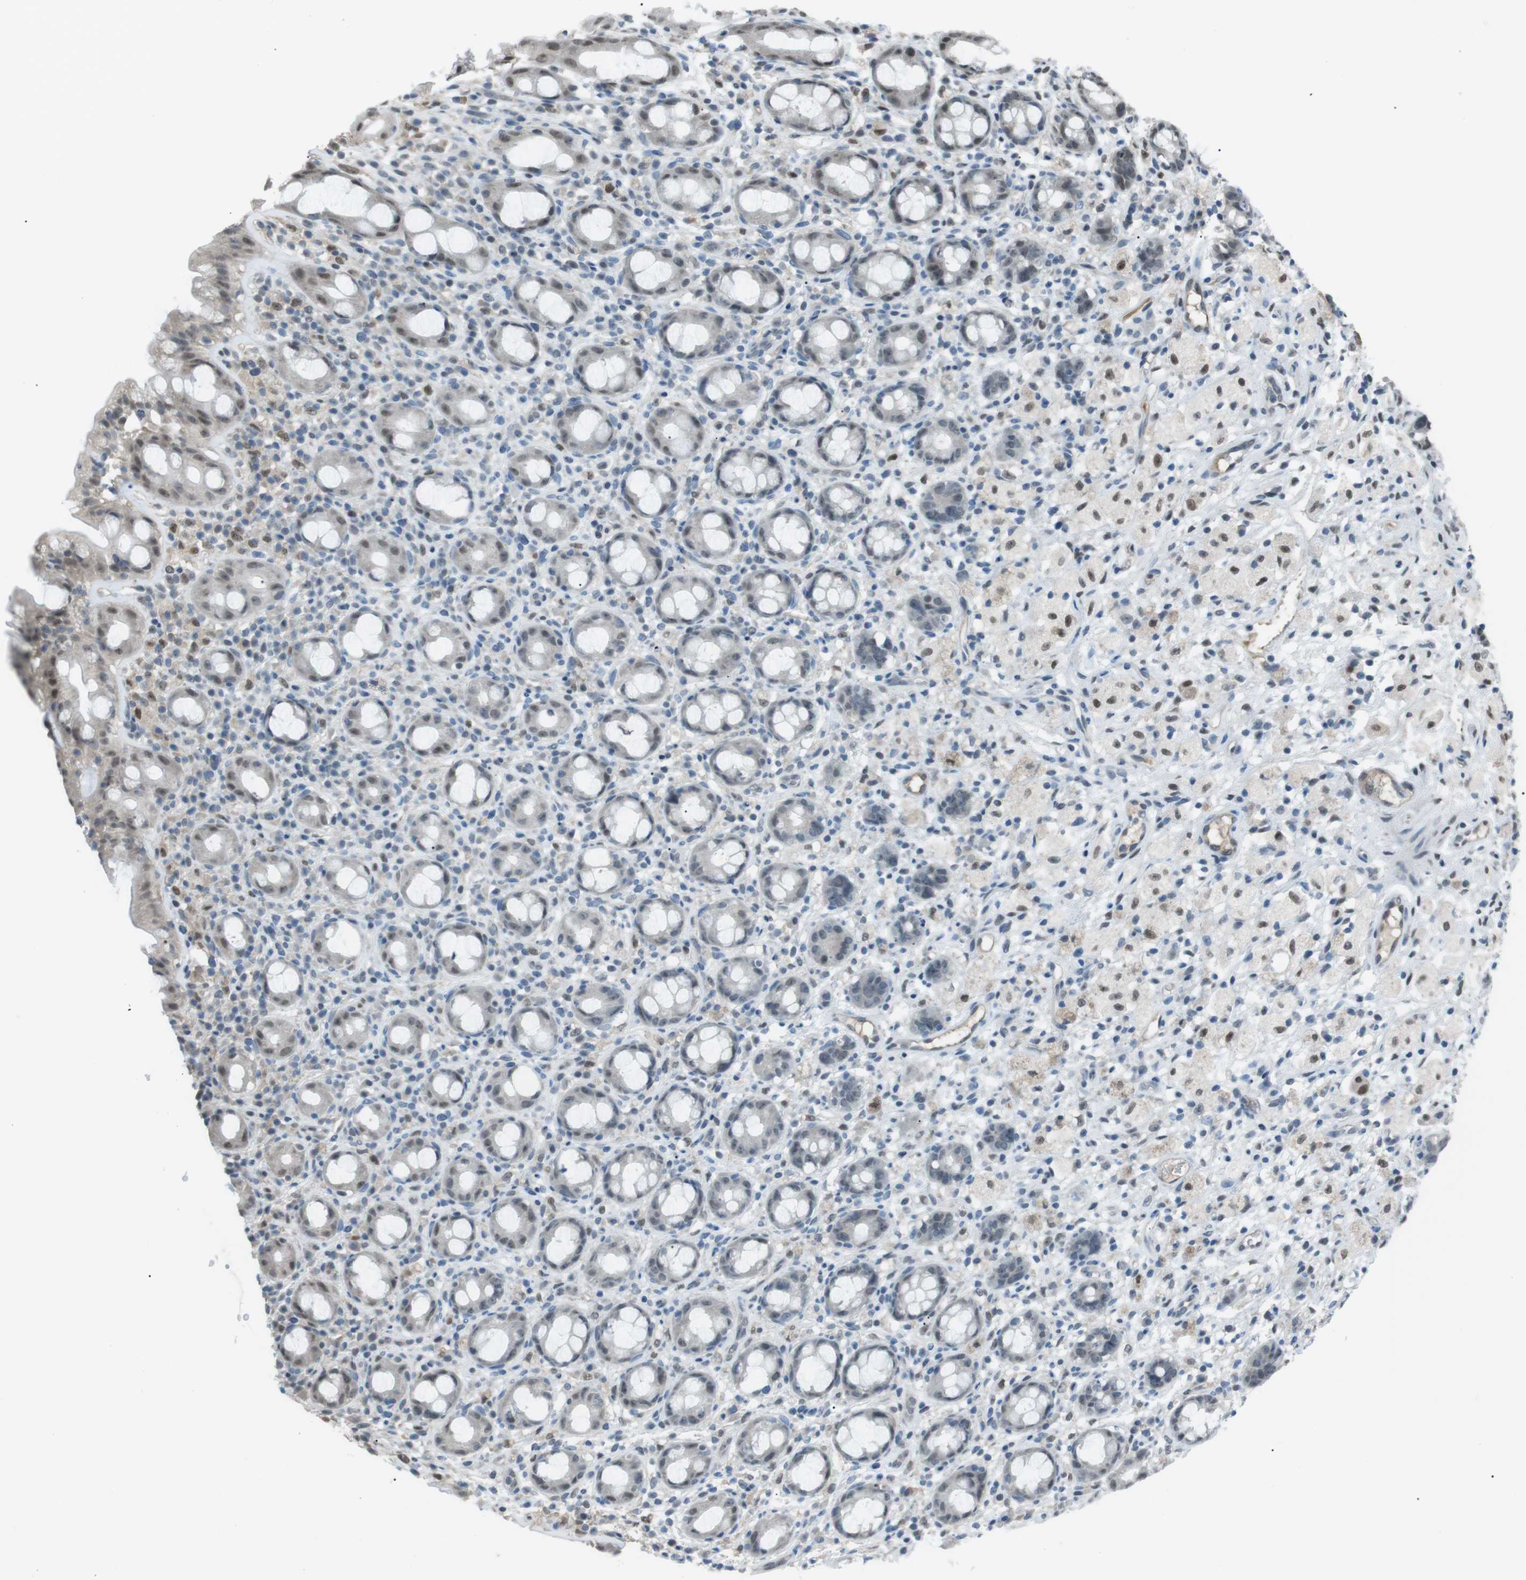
{"staining": {"intensity": "weak", "quantity": "25%-75%", "location": "nuclear"}, "tissue": "rectum", "cell_type": "Glandular cells", "image_type": "normal", "snomed": [{"axis": "morphology", "description": "Normal tissue, NOS"}, {"axis": "topography", "description": "Rectum"}], "caption": "IHC of unremarkable rectum demonstrates low levels of weak nuclear staining in approximately 25%-75% of glandular cells.", "gene": "SRPK2", "patient": {"sex": "male", "age": 44}}